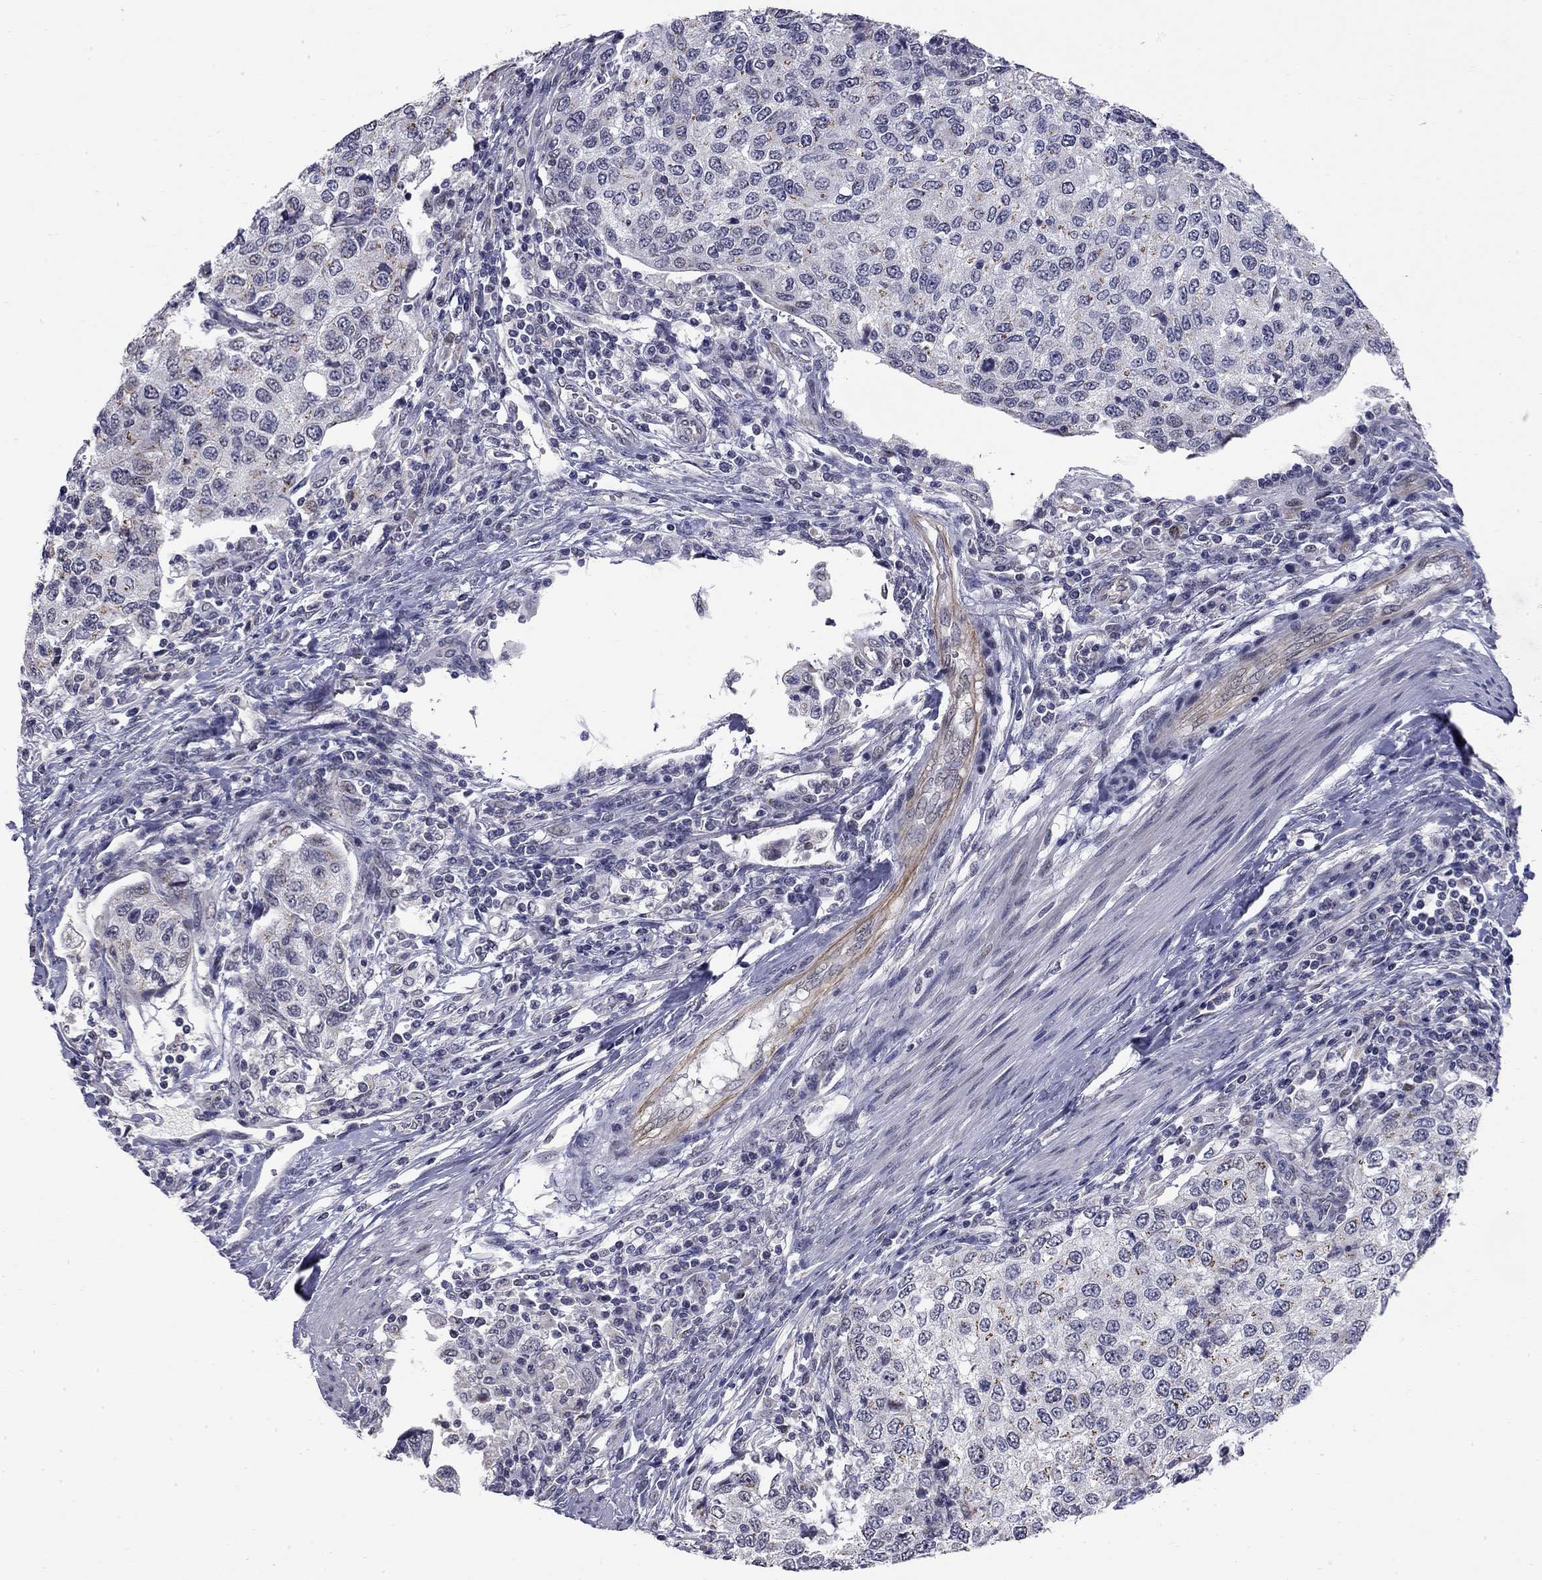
{"staining": {"intensity": "negative", "quantity": "none", "location": "none"}, "tissue": "urothelial cancer", "cell_type": "Tumor cells", "image_type": "cancer", "snomed": [{"axis": "morphology", "description": "Urothelial carcinoma, High grade"}, {"axis": "topography", "description": "Urinary bladder"}], "caption": "Human urothelial cancer stained for a protein using immunohistochemistry (IHC) reveals no staining in tumor cells.", "gene": "HTR4", "patient": {"sex": "female", "age": 78}}